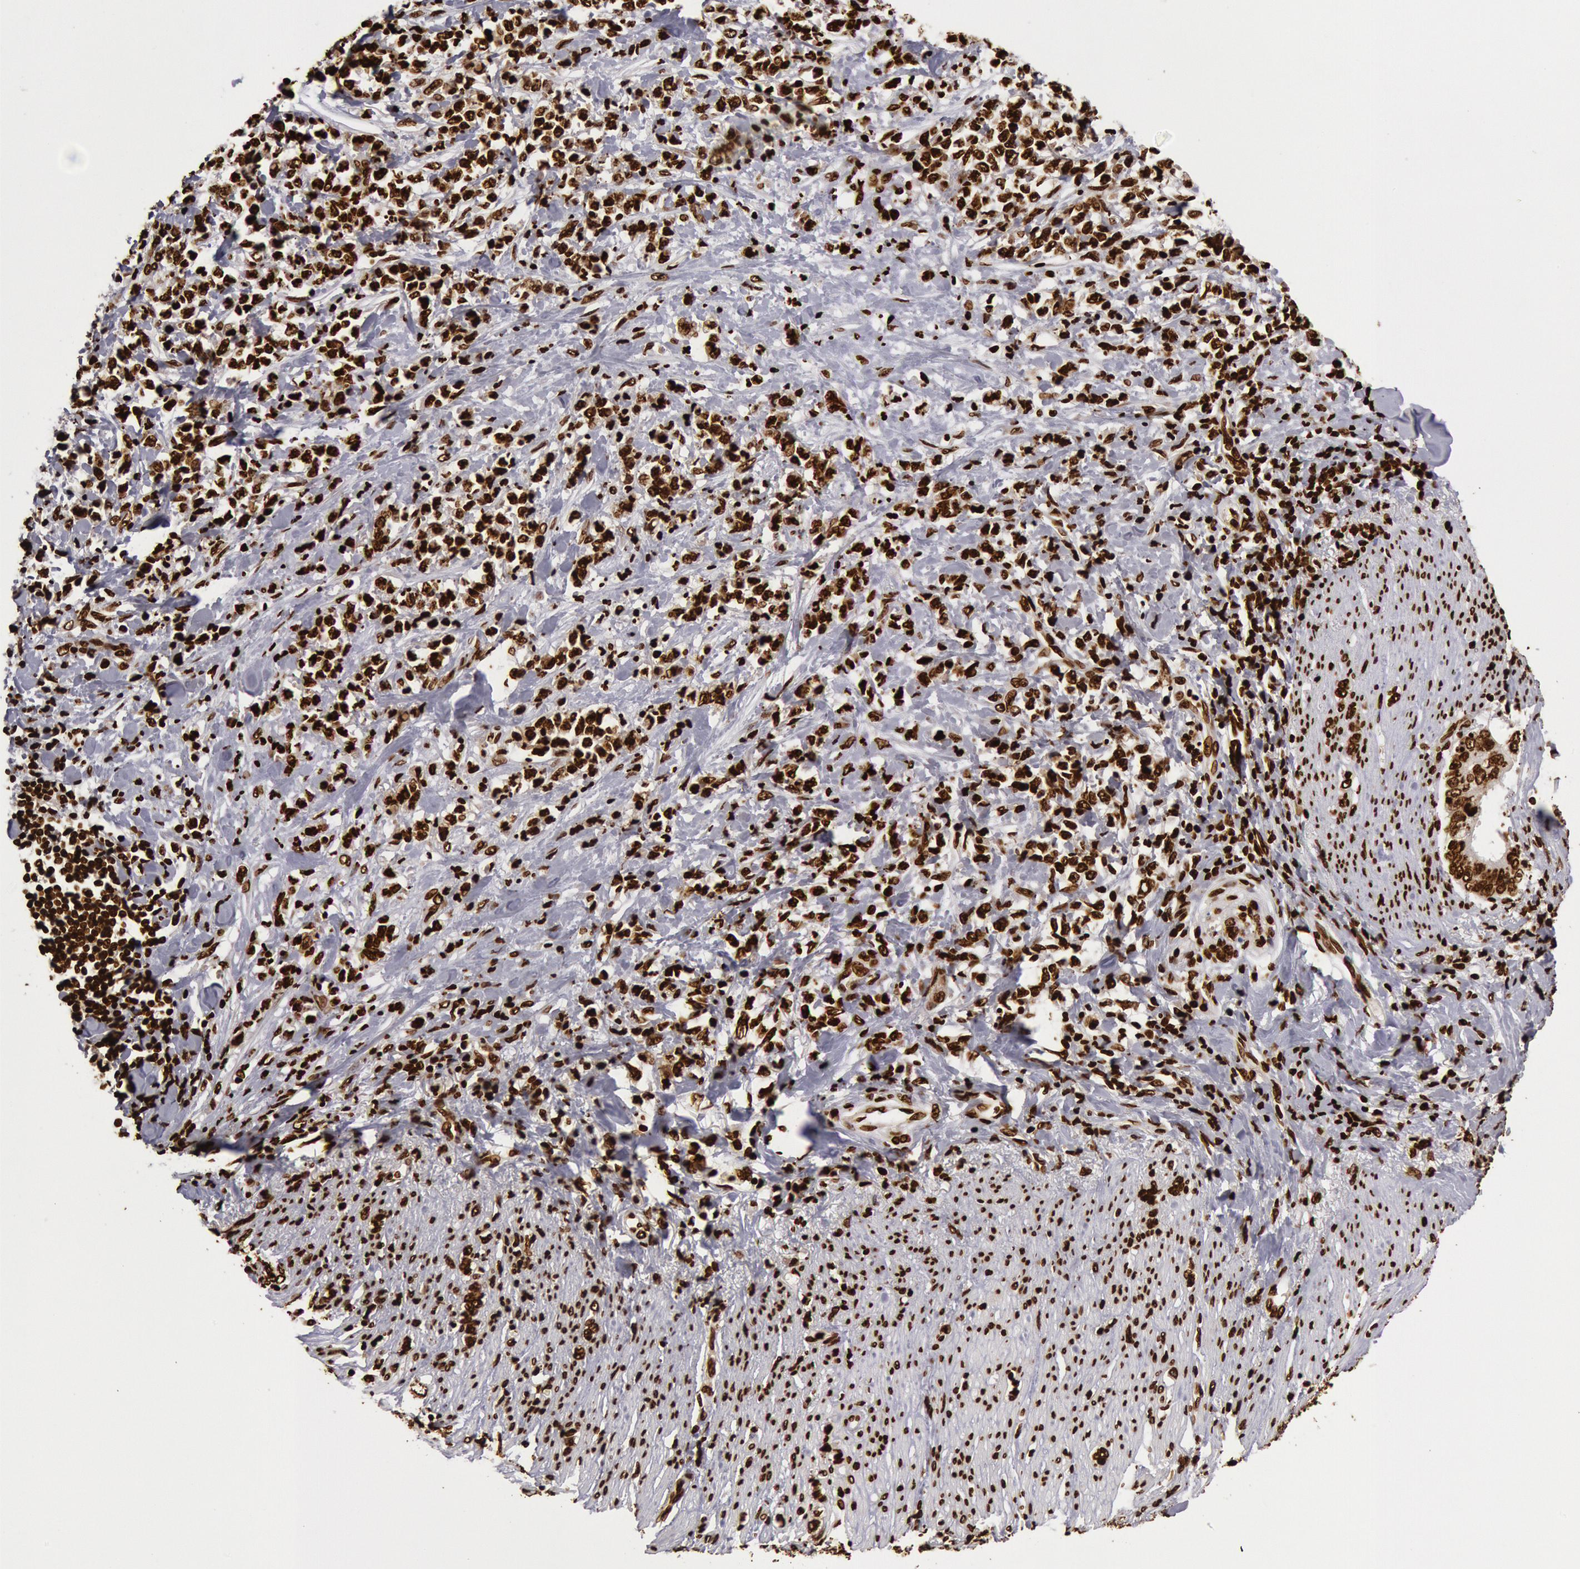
{"staining": {"intensity": "strong", "quantity": ">75%", "location": "nuclear"}, "tissue": "stomach cancer", "cell_type": "Tumor cells", "image_type": "cancer", "snomed": [{"axis": "morphology", "description": "Adenocarcinoma, NOS"}, {"axis": "topography", "description": "Stomach, lower"}], "caption": "Protein expression by immunohistochemistry (IHC) exhibits strong nuclear staining in approximately >75% of tumor cells in adenocarcinoma (stomach).", "gene": "H3-4", "patient": {"sex": "male", "age": 88}}